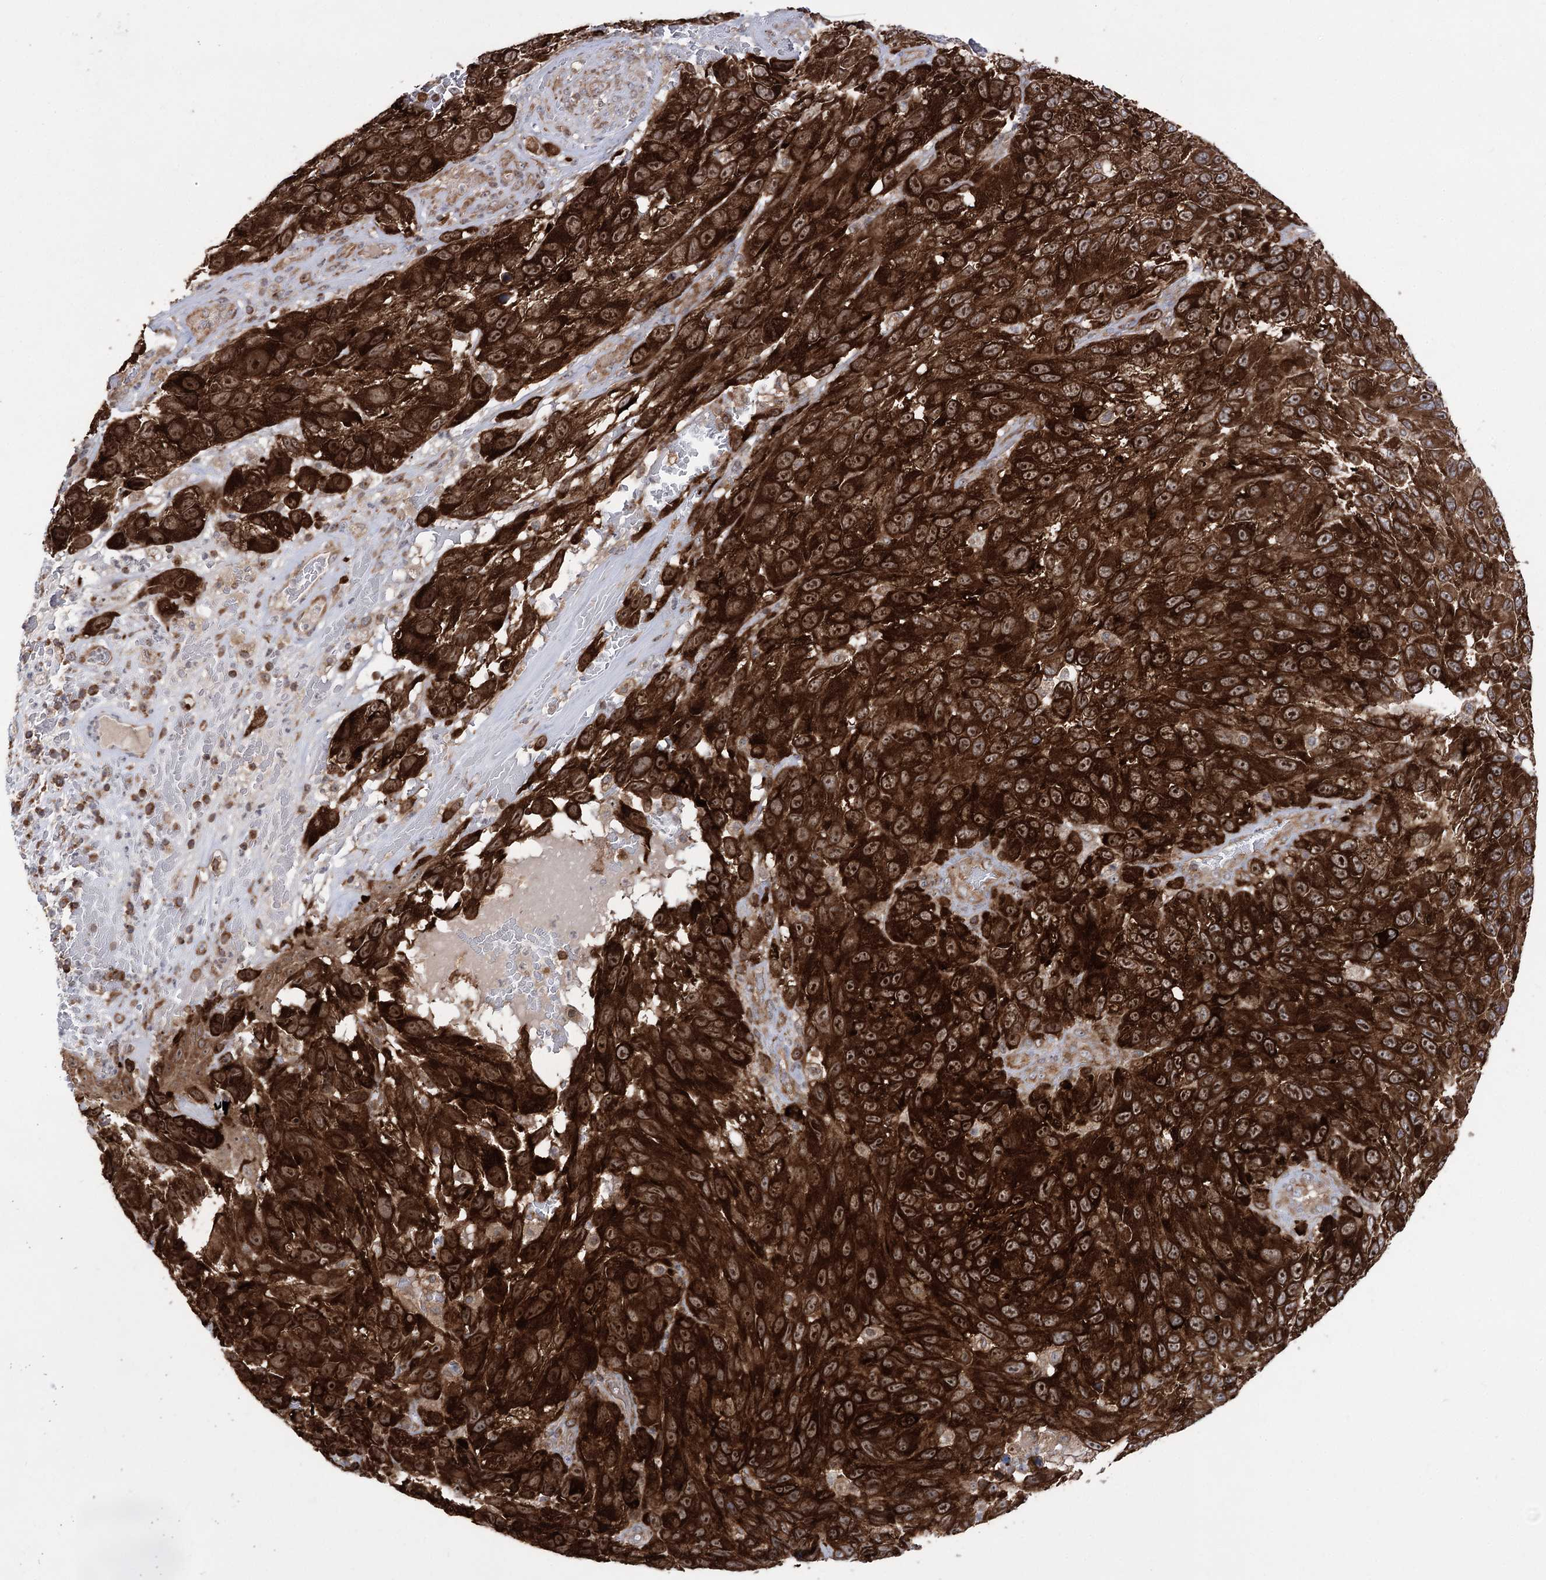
{"staining": {"intensity": "strong", "quantity": ">75%", "location": "cytoplasmic/membranous,nuclear"}, "tissue": "melanoma", "cell_type": "Tumor cells", "image_type": "cancer", "snomed": [{"axis": "morphology", "description": "Malignant melanoma, NOS"}, {"axis": "topography", "description": "Skin"}], "caption": "Malignant melanoma tissue demonstrates strong cytoplasmic/membranous and nuclear expression in about >75% of tumor cells Nuclei are stained in blue.", "gene": "ZNF622", "patient": {"sex": "female", "age": 96}}